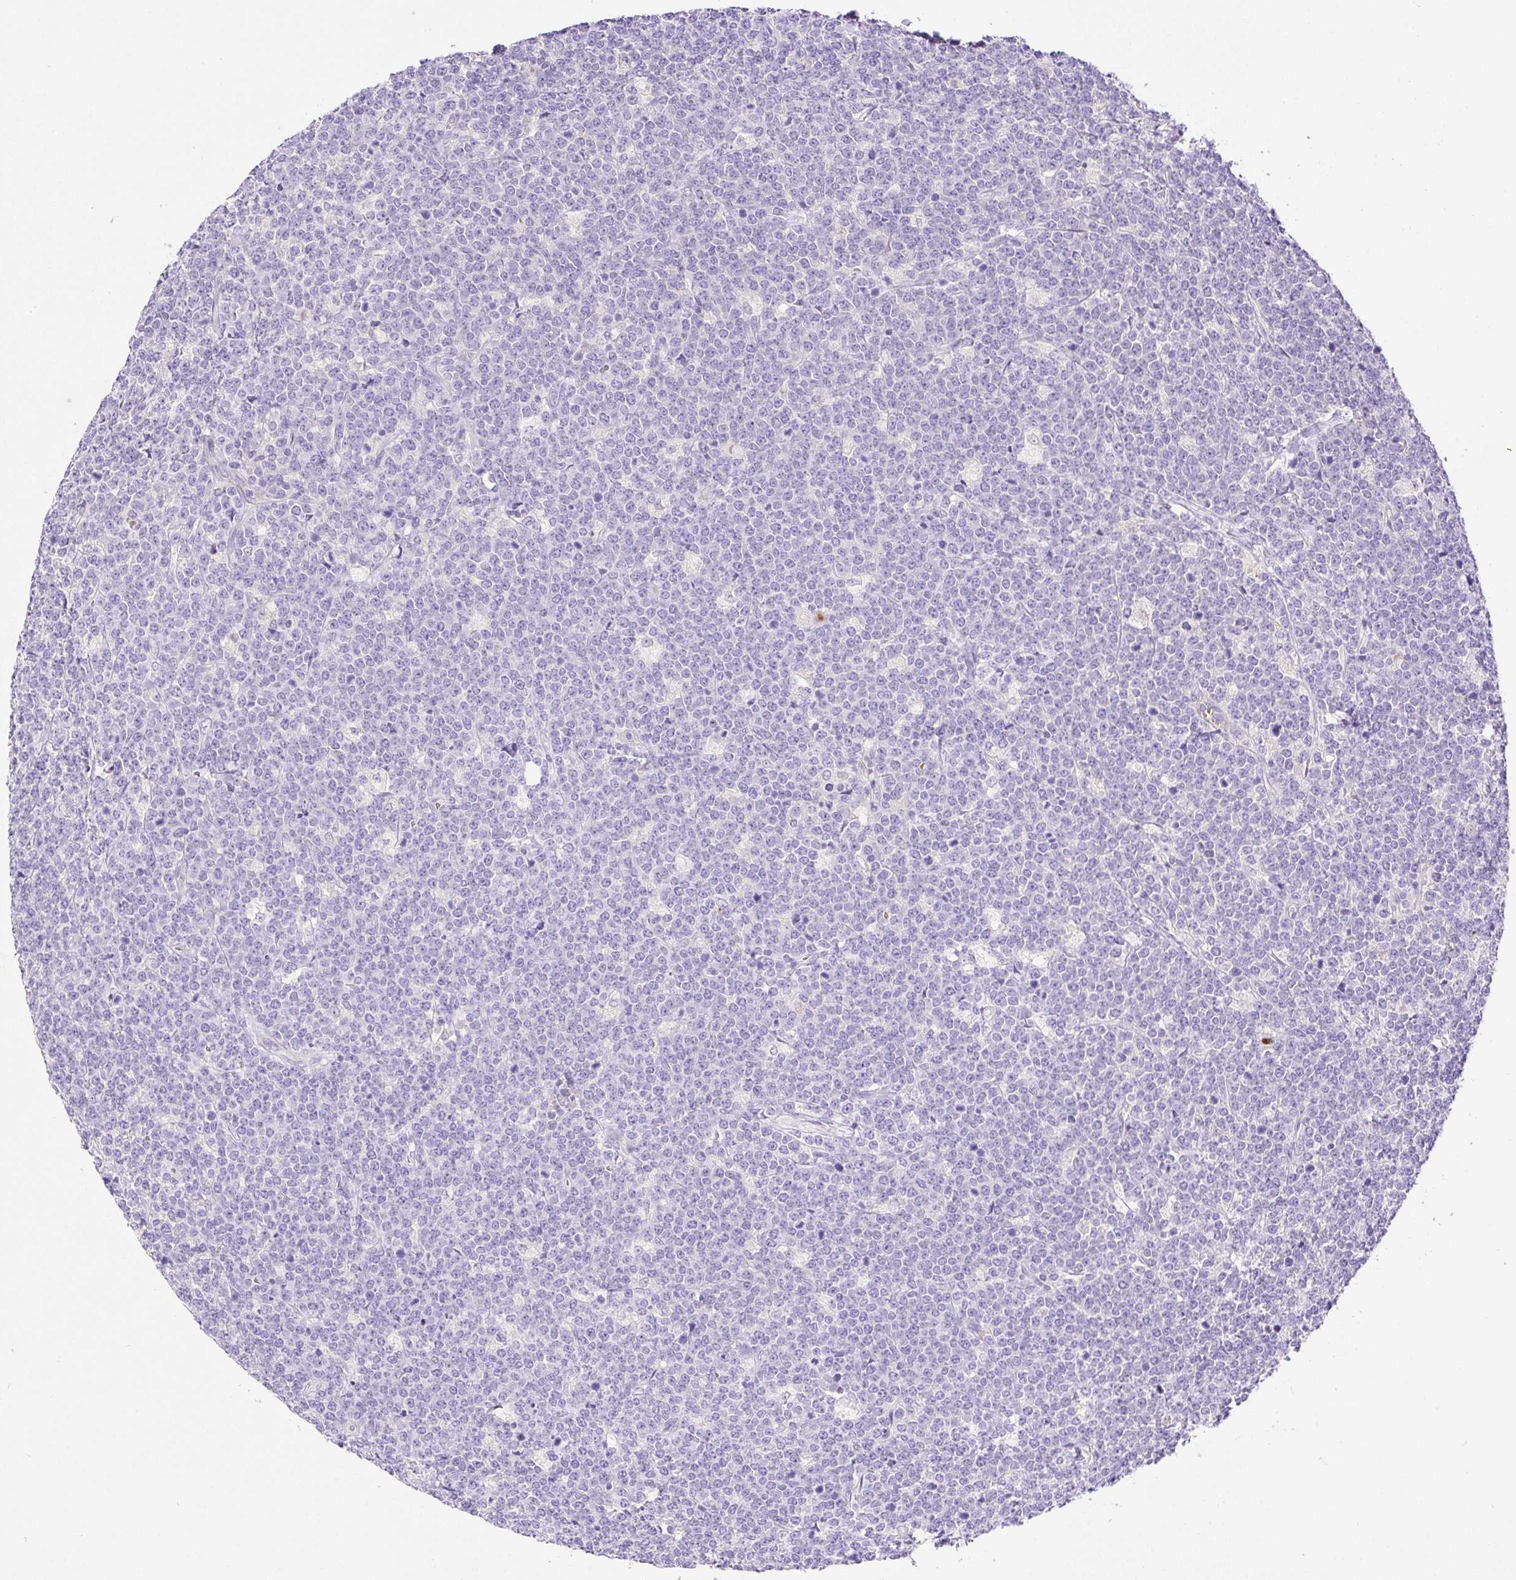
{"staining": {"intensity": "negative", "quantity": "none", "location": "none"}, "tissue": "lymphoma", "cell_type": "Tumor cells", "image_type": "cancer", "snomed": [{"axis": "morphology", "description": "Malignant lymphoma, non-Hodgkin's type, High grade"}, {"axis": "topography", "description": "Small intestine"}, {"axis": "topography", "description": "Colon"}], "caption": "Immunohistochemical staining of lymphoma reveals no significant staining in tumor cells.", "gene": "LHFPL5", "patient": {"sex": "male", "age": 8}}